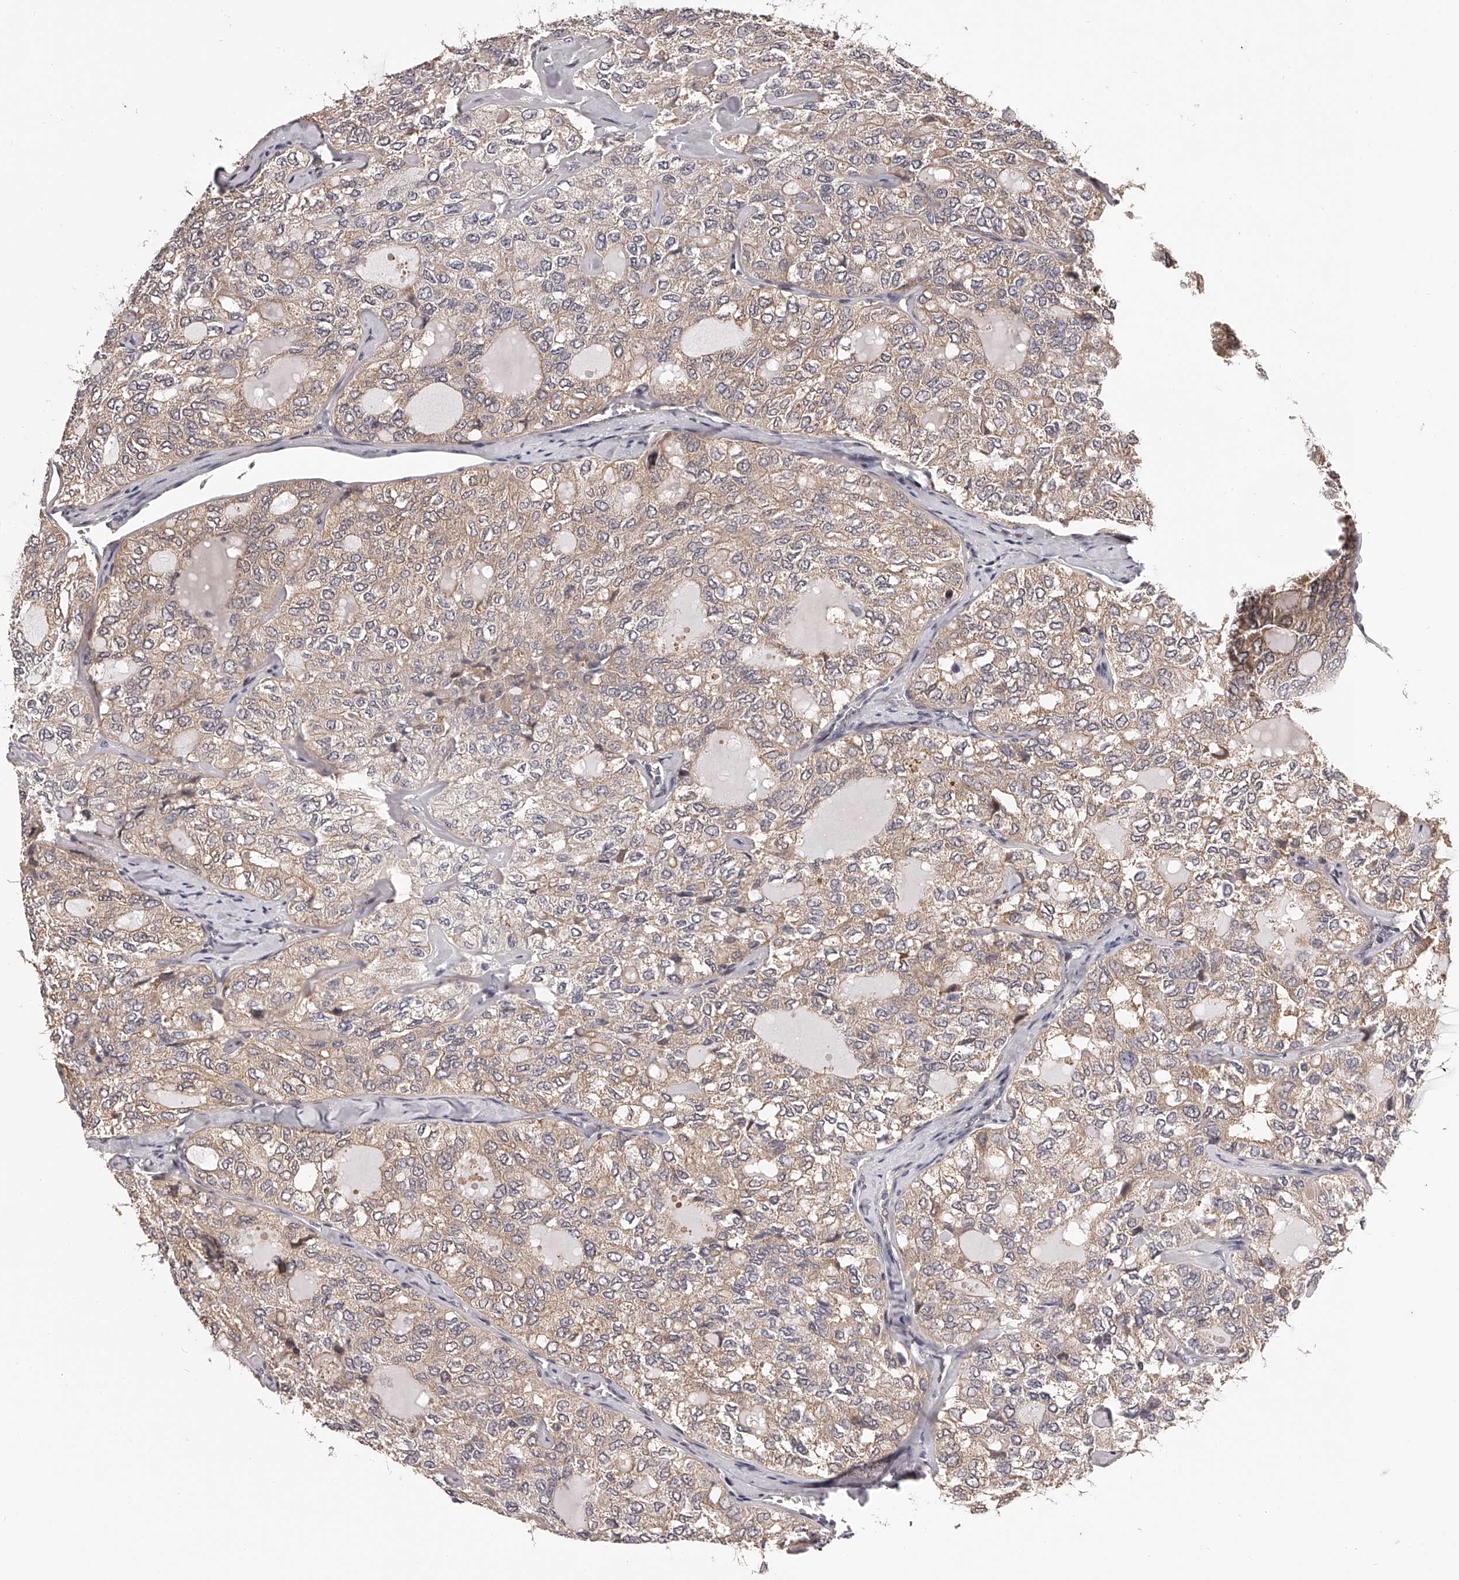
{"staining": {"intensity": "weak", "quantity": ">75%", "location": "cytoplasmic/membranous"}, "tissue": "thyroid cancer", "cell_type": "Tumor cells", "image_type": "cancer", "snomed": [{"axis": "morphology", "description": "Follicular adenoma carcinoma, NOS"}, {"axis": "topography", "description": "Thyroid gland"}], "caption": "High-magnification brightfield microscopy of thyroid cancer (follicular adenoma carcinoma) stained with DAB (brown) and counterstained with hematoxylin (blue). tumor cells exhibit weak cytoplasmic/membranous staining is identified in about>75% of cells.", "gene": "PFDN2", "patient": {"sex": "male", "age": 75}}